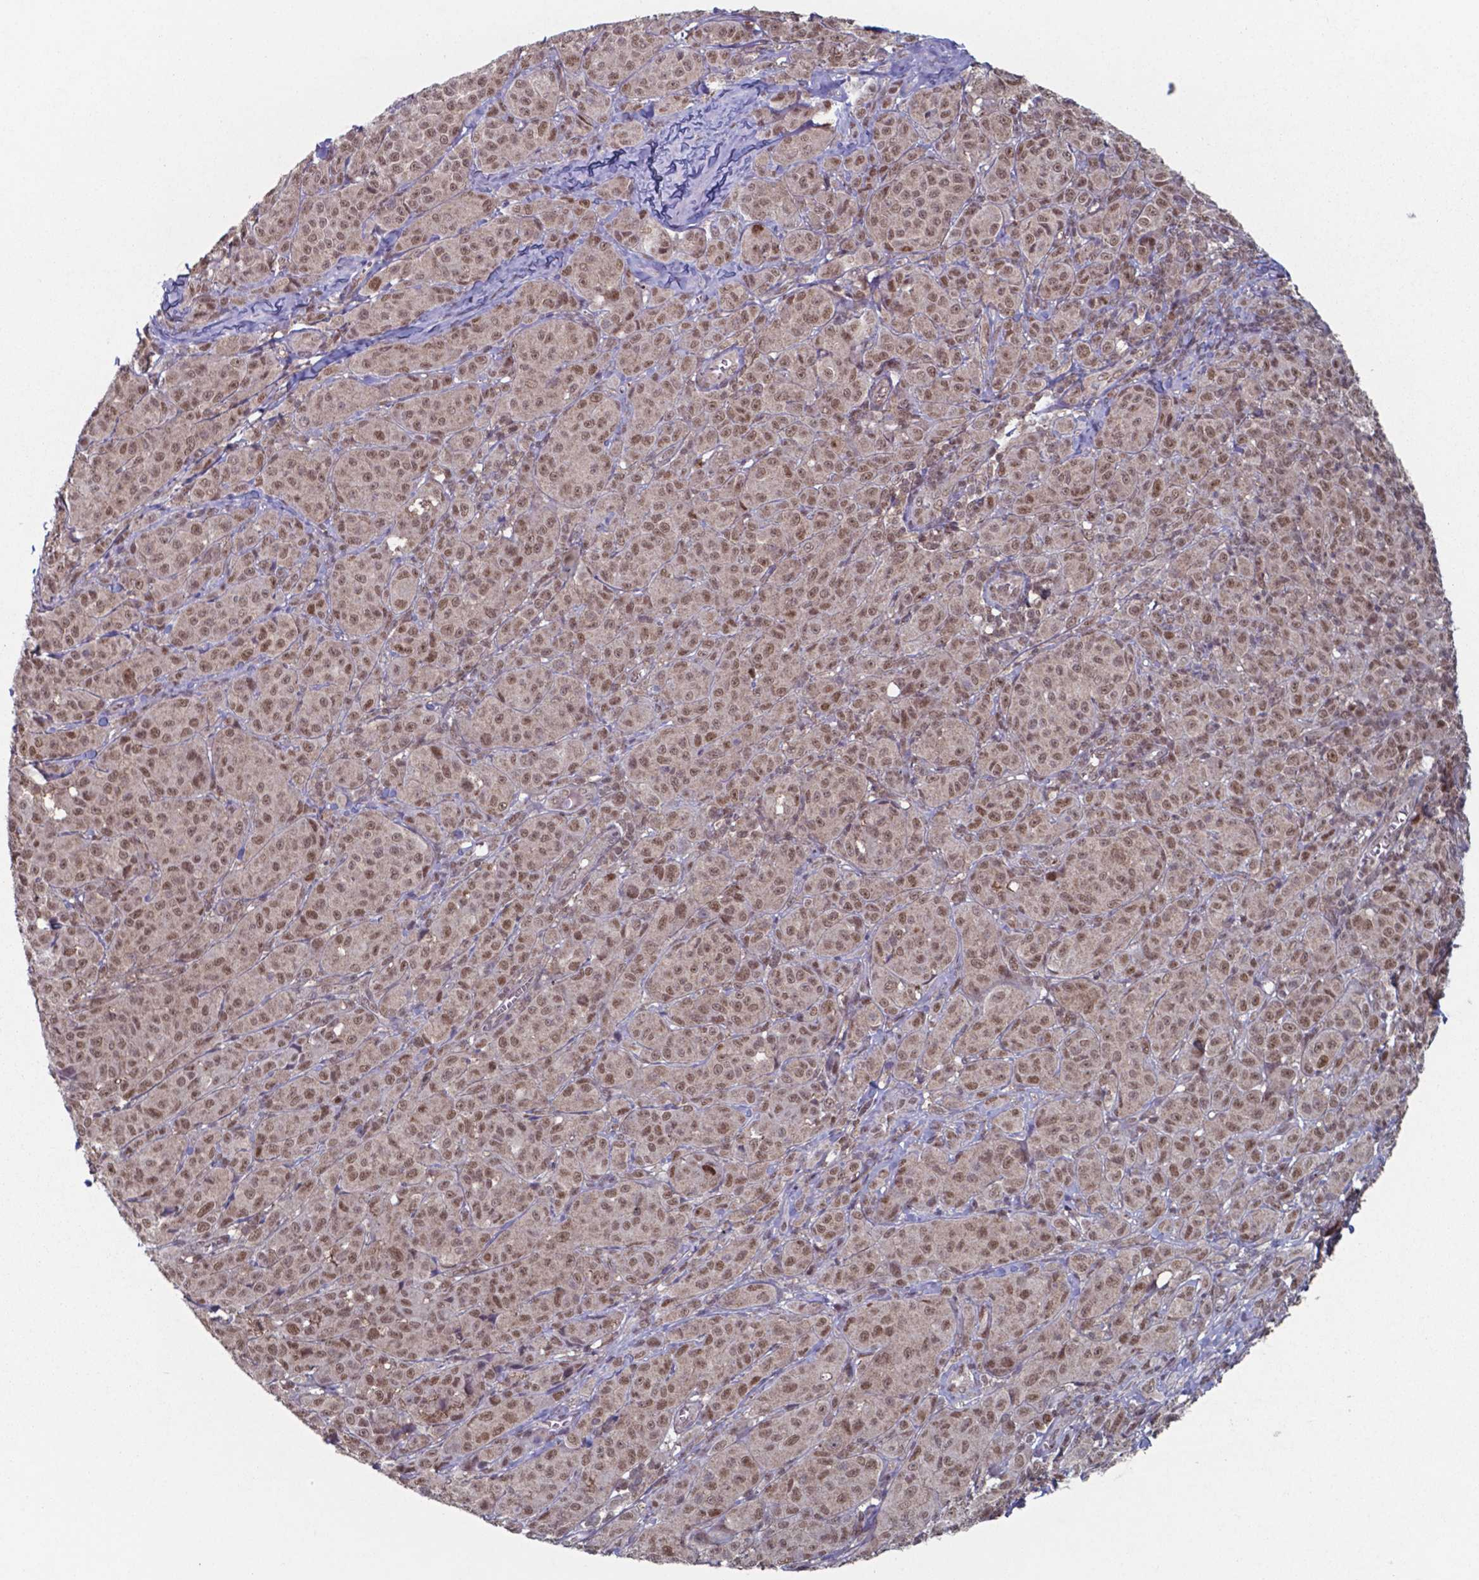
{"staining": {"intensity": "moderate", "quantity": ">75%", "location": "nuclear"}, "tissue": "melanoma", "cell_type": "Tumor cells", "image_type": "cancer", "snomed": [{"axis": "morphology", "description": "Malignant melanoma, NOS"}, {"axis": "topography", "description": "Skin"}], "caption": "Human malignant melanoma stained with a brown dye shows moderate nuclear positive expression in approximately >75% of tumor cells.", "gene": "UBA1", "patient": {"sex": "male", "age": 89}}